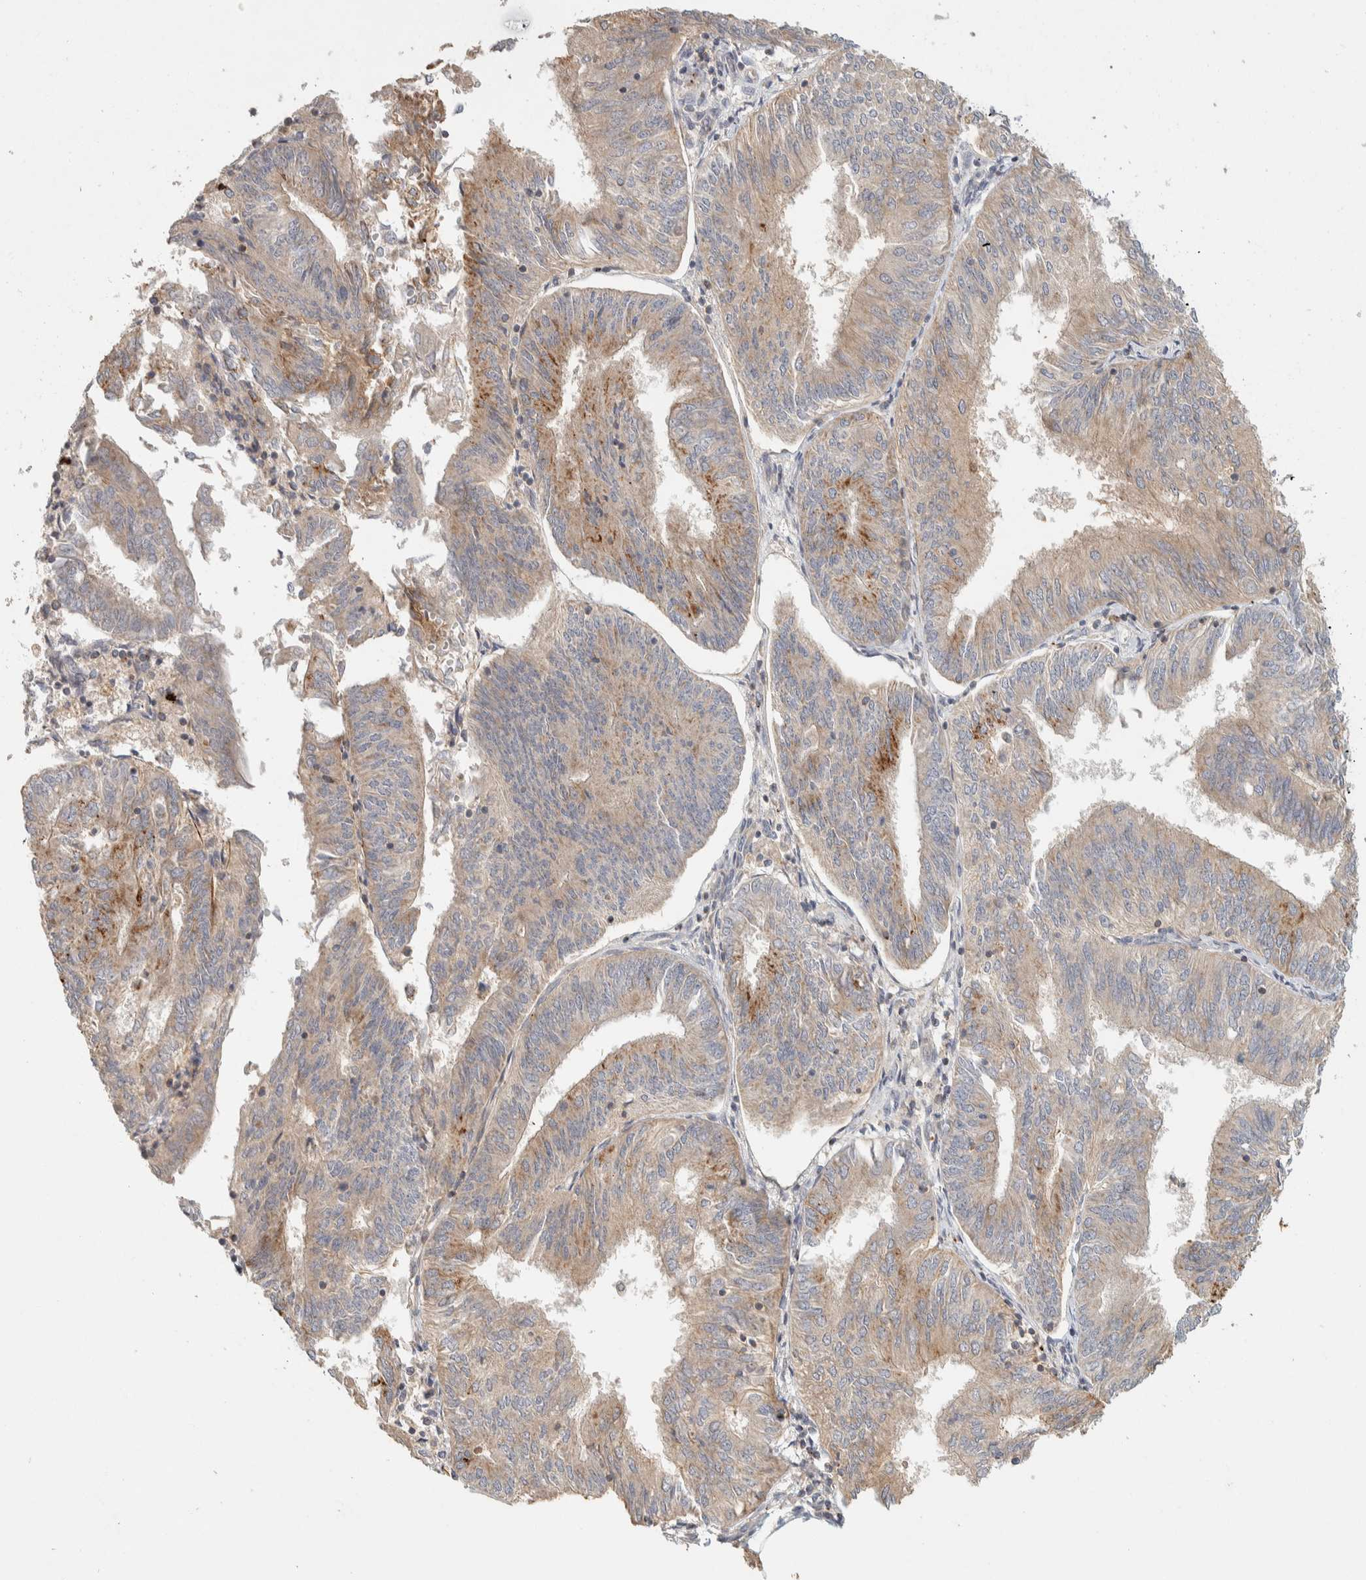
{"staining": {"intensity": "weak", "quantity": ">75%", "location": "cytoplasmic/membranous"}, "tissue": "endometrial cancer", "cell_type": "Tumor cells", "image_type": "cancer", "snomed": [{"axis": "morphology", "description": "Adenocarcinoma, NOS"}, {"axis": "topography", "description": "Endometrium"}], "caption": "Brown immunohistochemical staining in human adenocarcinoma (endometrial) exhibits weak cytoplasmic/membranous positivity in about >75% of tumor cells. The staining was performed using DAB (3,3'-diaminobenzidine), with brown indicating positive protein expression. Nuclei are stained blue with hematoxylin.", "gene": "KIF9", "patient": {"sex": "female", "age": 58}}